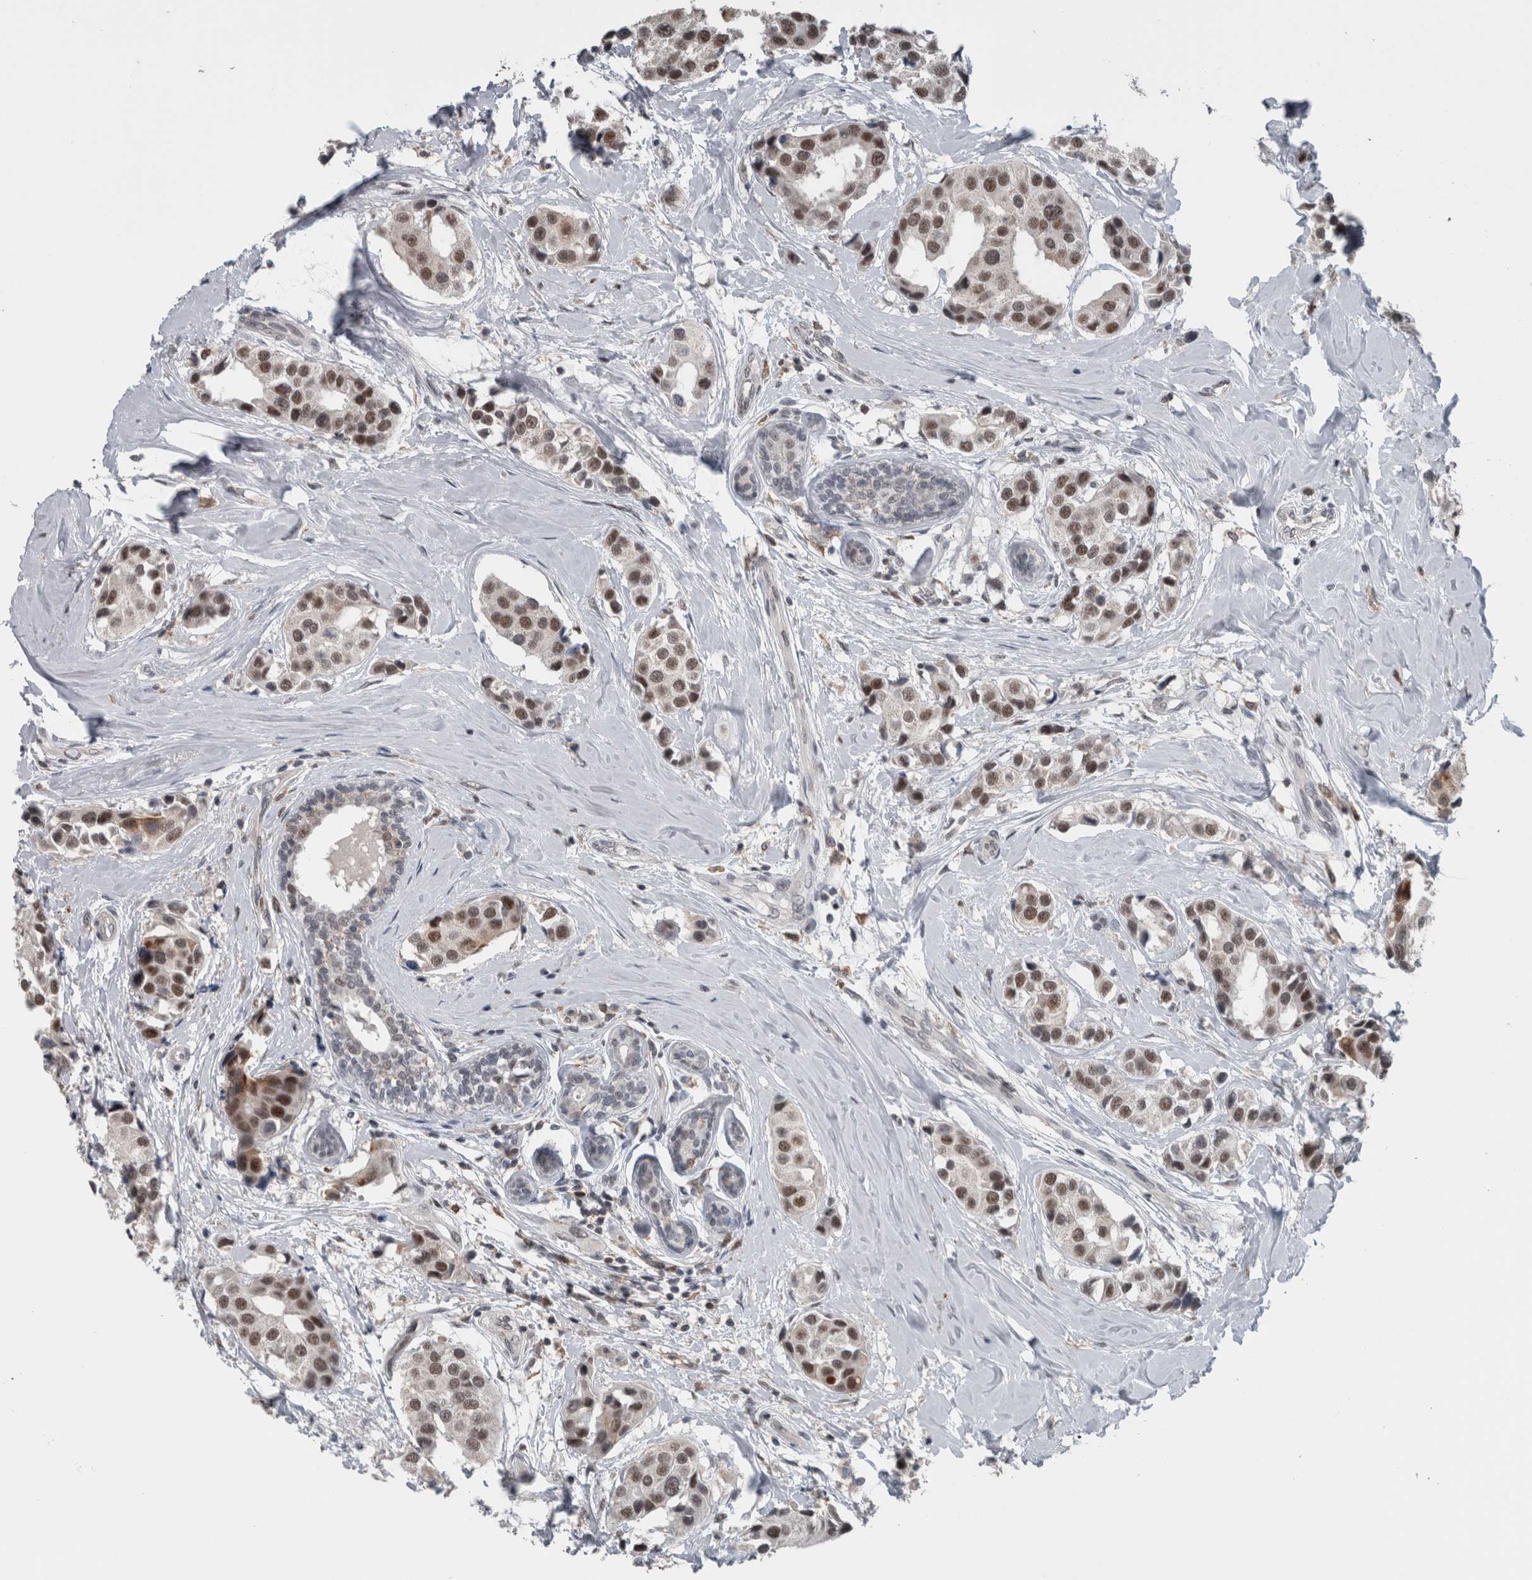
{"staining": {"intensity": "moderate", "quantity": ">75%", "location": "nuclear"}, "tissue": "breast cancer", "cell_type": "Tumor cells", "image_type": "cancer", "snomed": [{"axis": "morphology", "description": "Normal tissue, NOS"}, {"axis": "morphology", "description": "Duct carcinoma"}, {"axis": "topography", "description": "Breast"}], "caption": "An immunohistochemistry (IHC) micrograph of neoplastic tissue is shown. Protein staining in brown highlights moderate nuclear positivity in breast invasive ductal carcinoma within tumor cells.", "gene": "ZBTB21", "patient": {"sex": "female", "age": 39}}